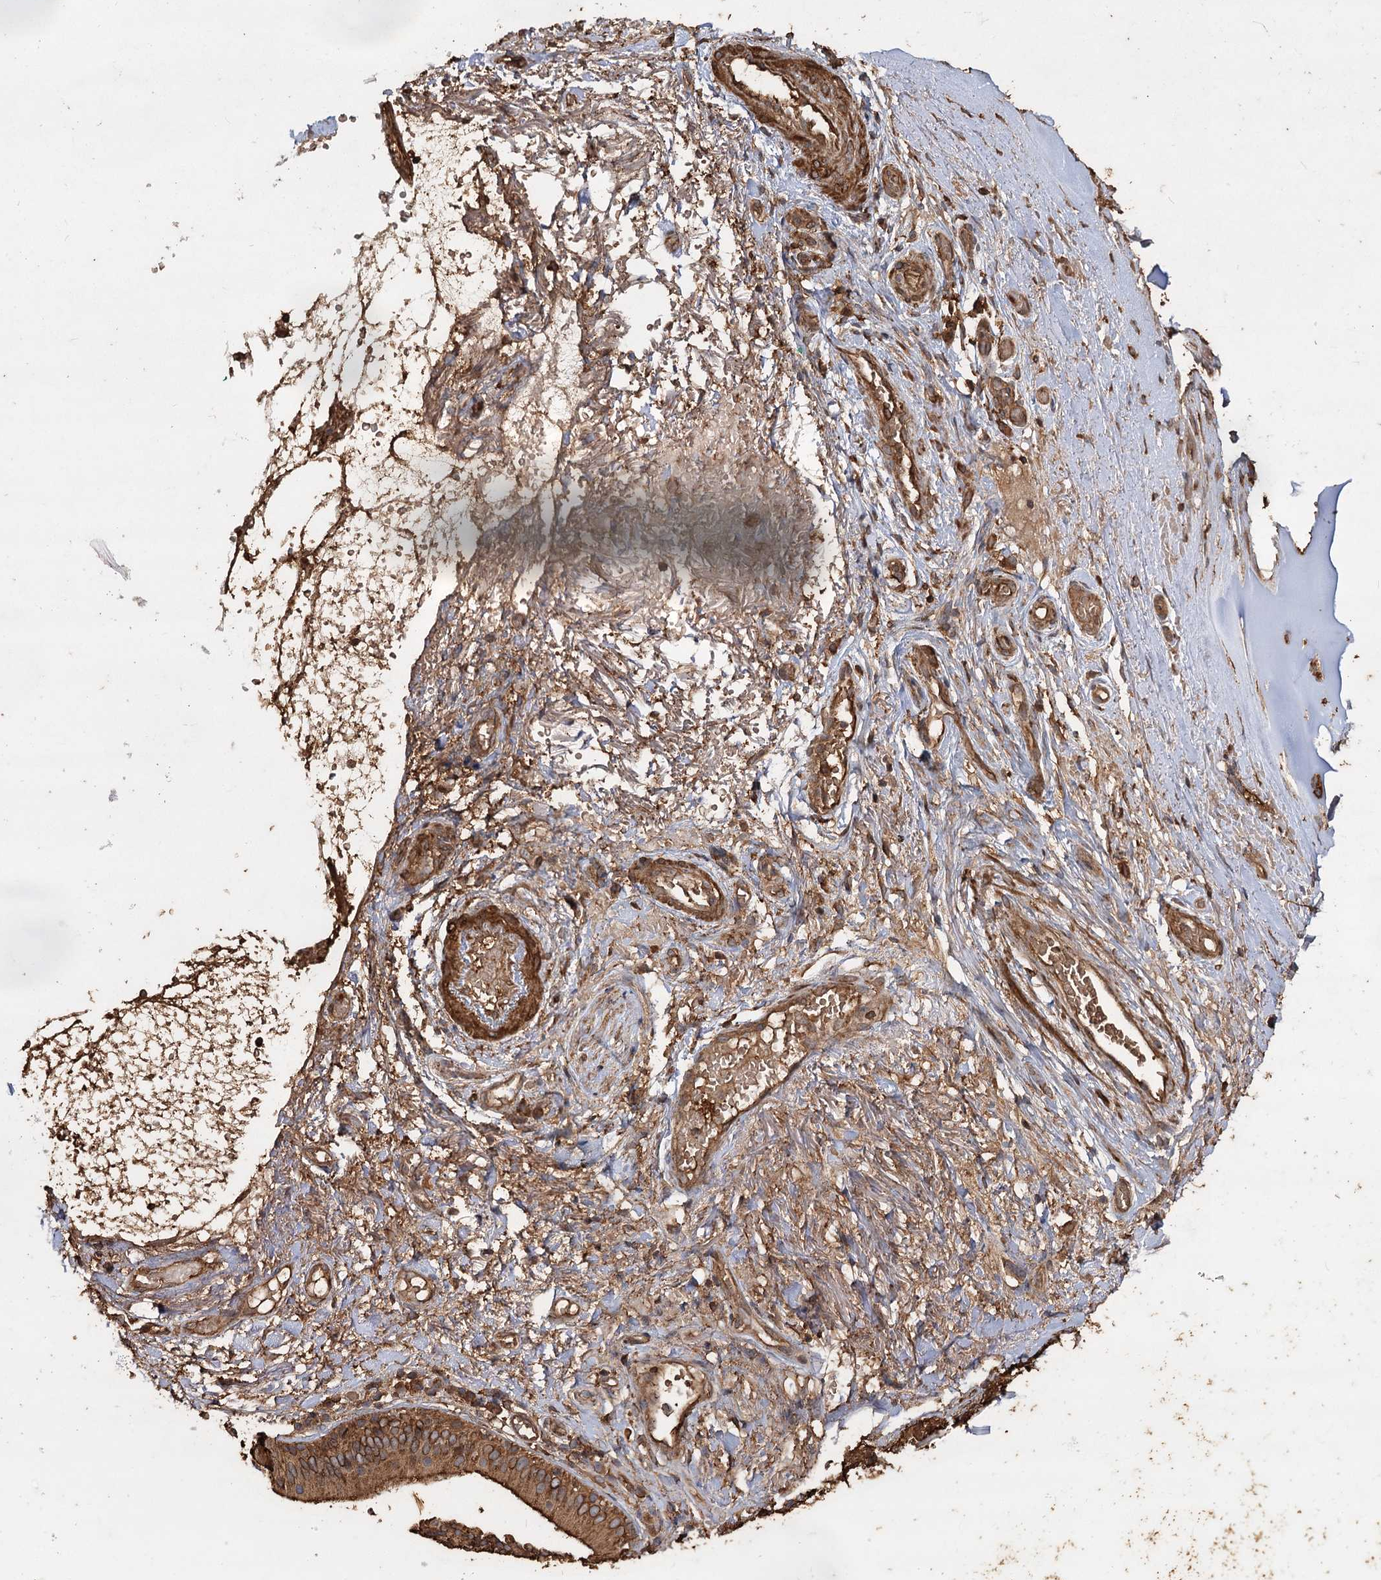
{"staining": {"intensity": "moderate", "quantity": ">75%", "location": "cytoplasmic/membranous"}, "tissue": "soft tissue", "cell_type": "Fibroblasts", "image_type": "normal", "snomed": [{"axis": "morphology", "description": "Normal tissue, NOS"}, {"axis": "morphology", "description": "Basal cell carcinoma"}, {"axis": "topography", "description": "Cartilage tissue"}, {"axis": "topography", "description": "Nasopharynx"}, {"axis": "topography", "description": "Oral tissue"}], "caption": "This micrograph shows unremarkable soft tissue stained with immunohistochemistry to label a protein in brown. The cytoplasmic/membranous of fibroblasts show moderate positivity for the protein. Nuclei are counter-stained blue.", "gene": "PIK3C2A", "patient": {"sex": "female", "age": 77}}